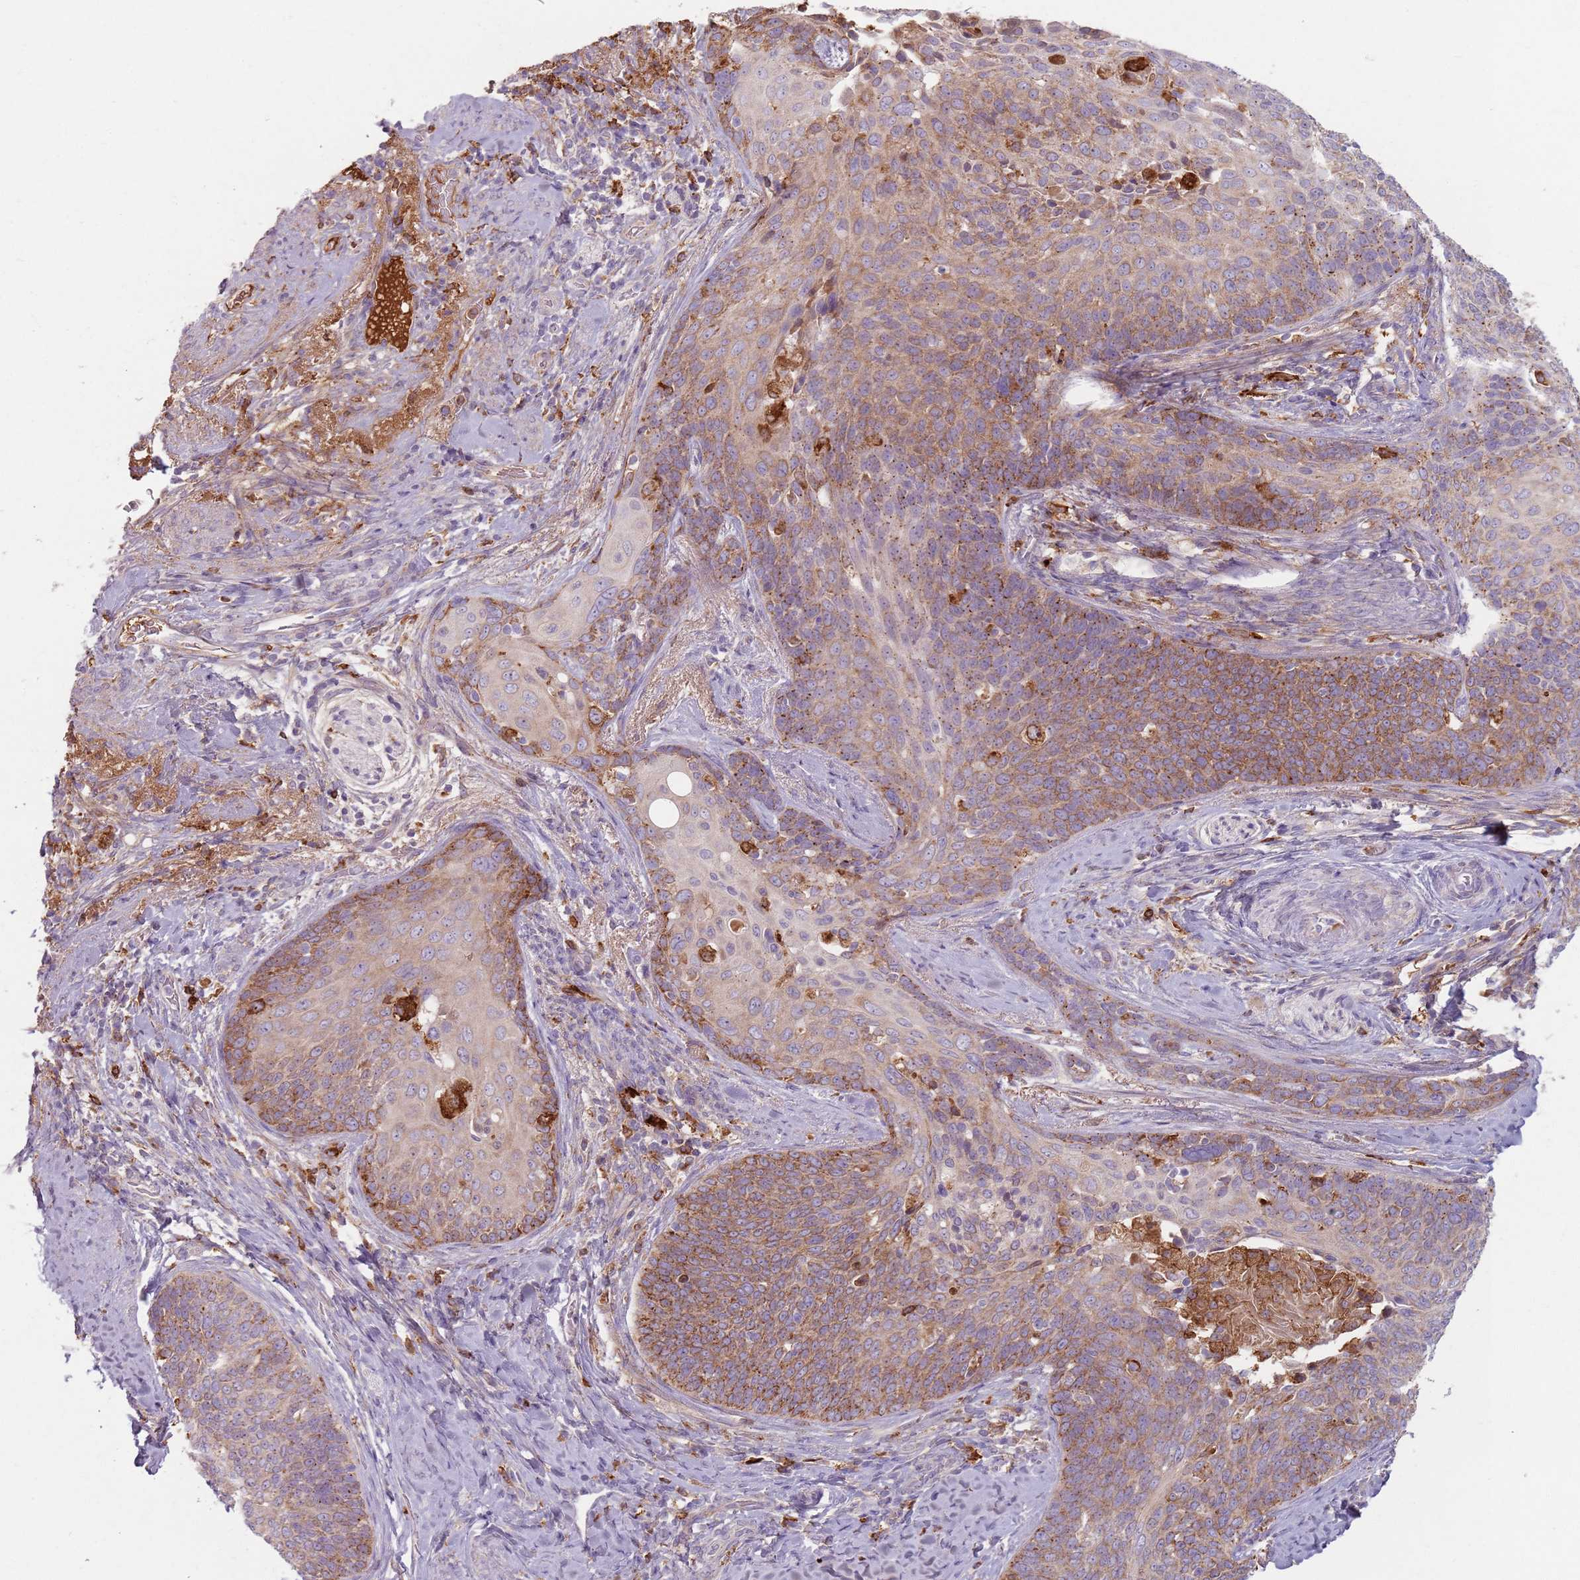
{"staining": {"intensity": "moderate", "quantity": ">75%", "location": "cytoplasmic/membranous"}, "tissue": "cervical cancer", "cell_type": "Tumor cells", "image_type": "cancer", "snomed": [{"axis": "morphology", "description": "Squamous cell carcinoma, NOS"}, {"axis": "topography", "description": "Cervix"}], "caption": "Squamous cell carcinoma (cervical) was stained to show a protein in brown. There is medium levels of moderate cytoplasmic/membranous positivity in about >75% of tumor cells.", "gene": "COLGALT1", "patient": {"sex": "female", "age": 50}}